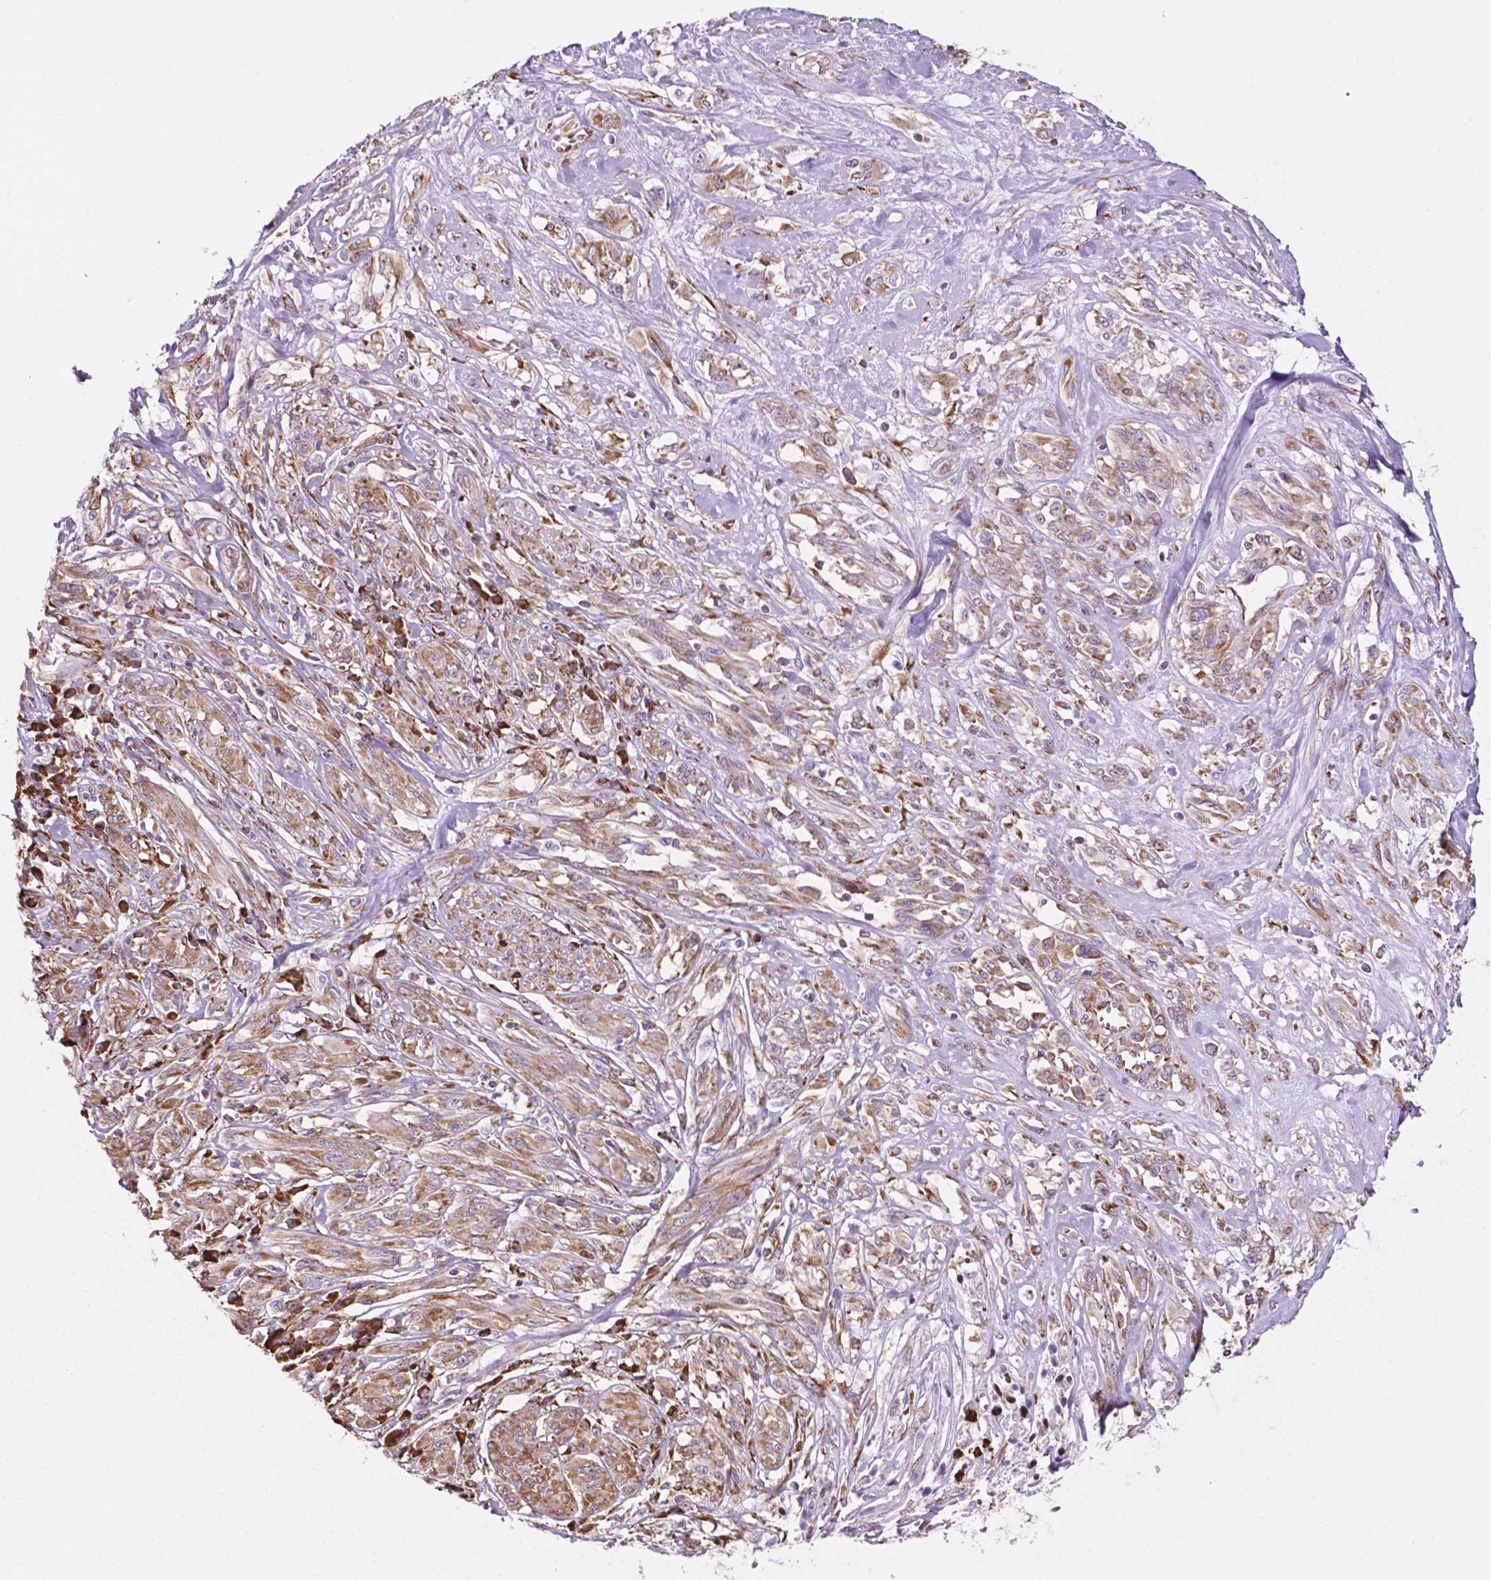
{"staining": {"intensity": "weak", "quantity": ">75%", "location": "cytoplasmic/membranous"}, "tissue": "melanoma", "cell_type": "Tumor cells", "image_type": "cancer", "snomed": [{"axis": "morphology", "description": "Malignant melanoma, NOS"}, {"axis": "topography", "description": "Skin"}], "caption": "Protein positivity by IHC displays weak cytoplasmic/membranous staining in approximately >75% of tumor cells in malignant melanoma.", "gene": "RPL29", "patient": {"sex": "female", "age": 91}}